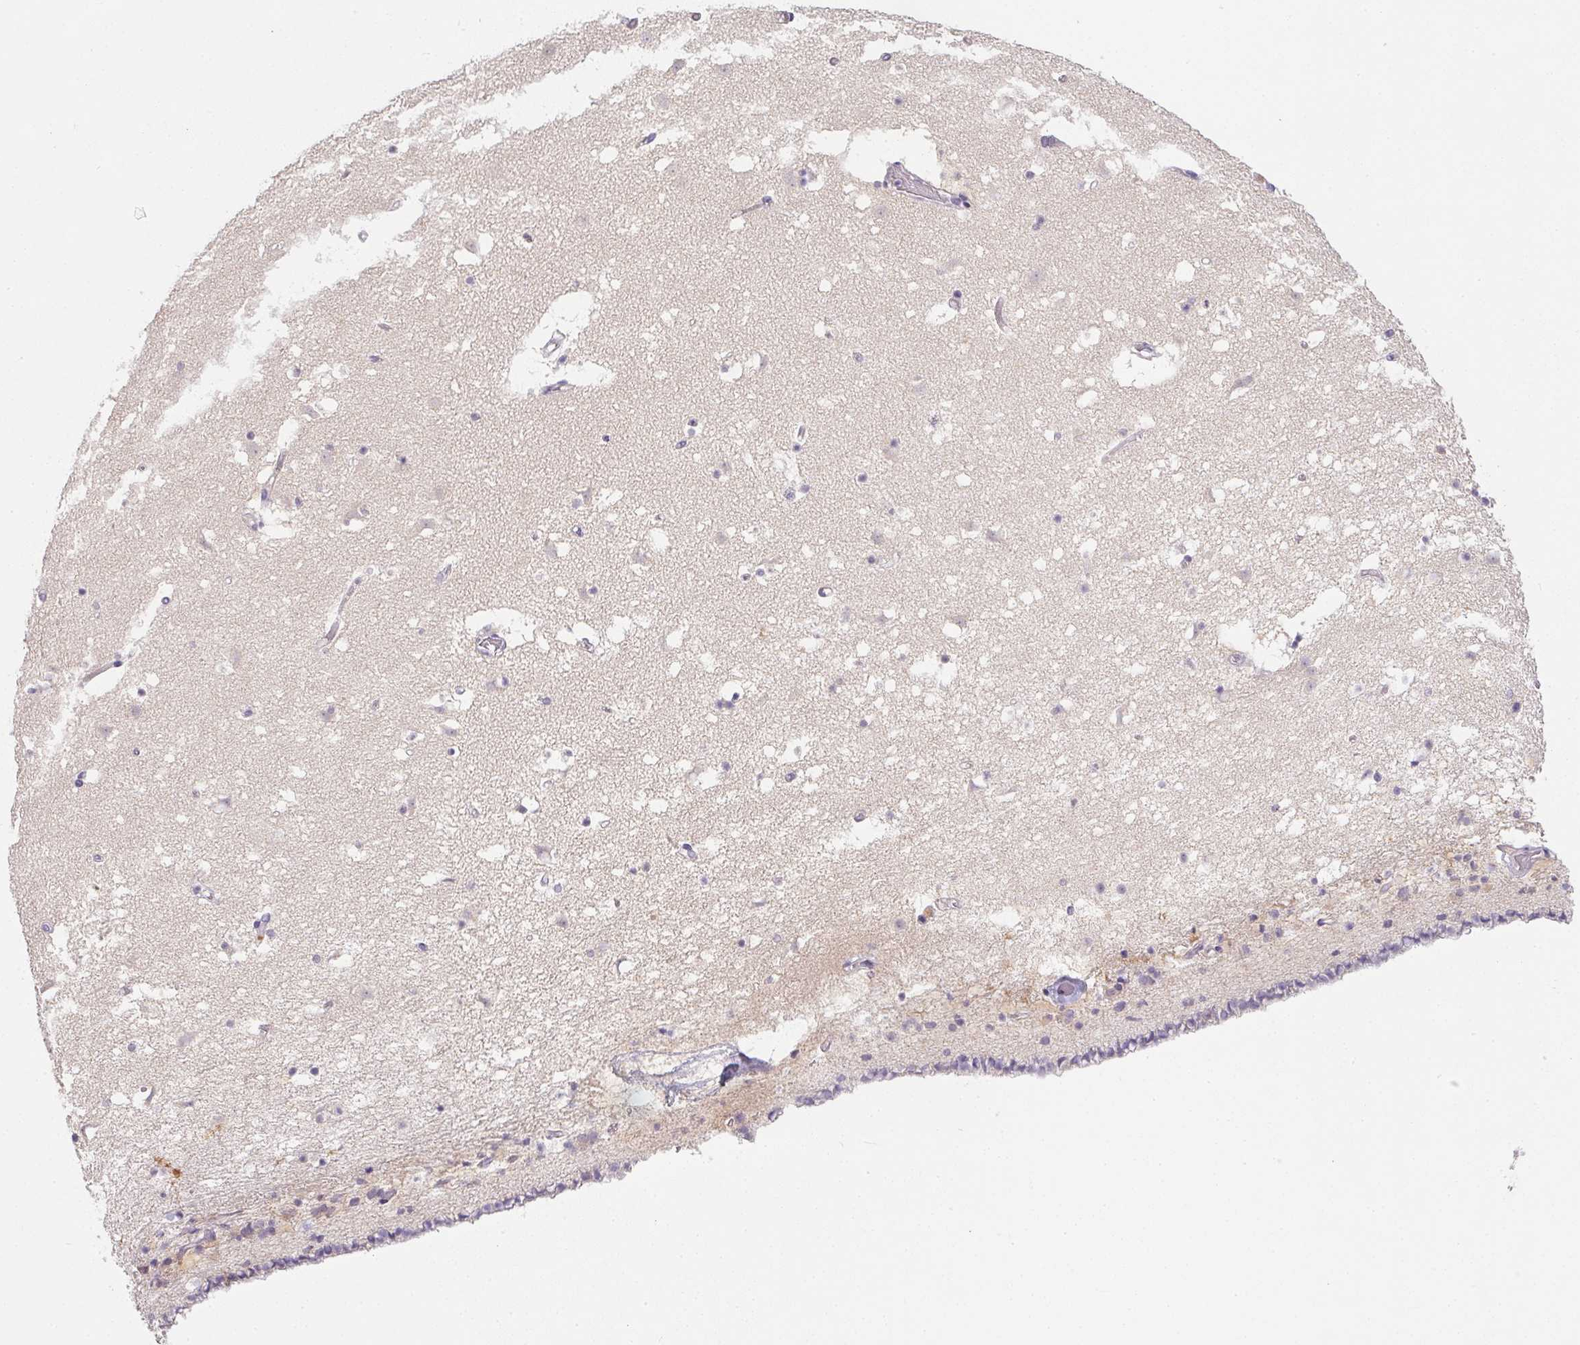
{"staining": {"intensity": "negative", "quantity": "none", "location": "none"}, "tissue": "caudate", "cell_type": "Glial cells", "image_type": "normal", "snomed": [{"axis": "morphology", "description": "Normal tissue, NOS"}, {"axis": "topography", "description": "Lateral ventricle wall"}], "caption": "An immunohistochemistry image of benign caudate is shown. There is no staining in glial cells of caudate. The staining was performed using DAB (3,3'-diaminobenzidine) to visualize the protein expression in brown, while the nuclei were stained in blue with hematoxylin (Magnification: 20x).", "gene": "DNAJC5G", "patient": {"sex": "female", "age": 42}}